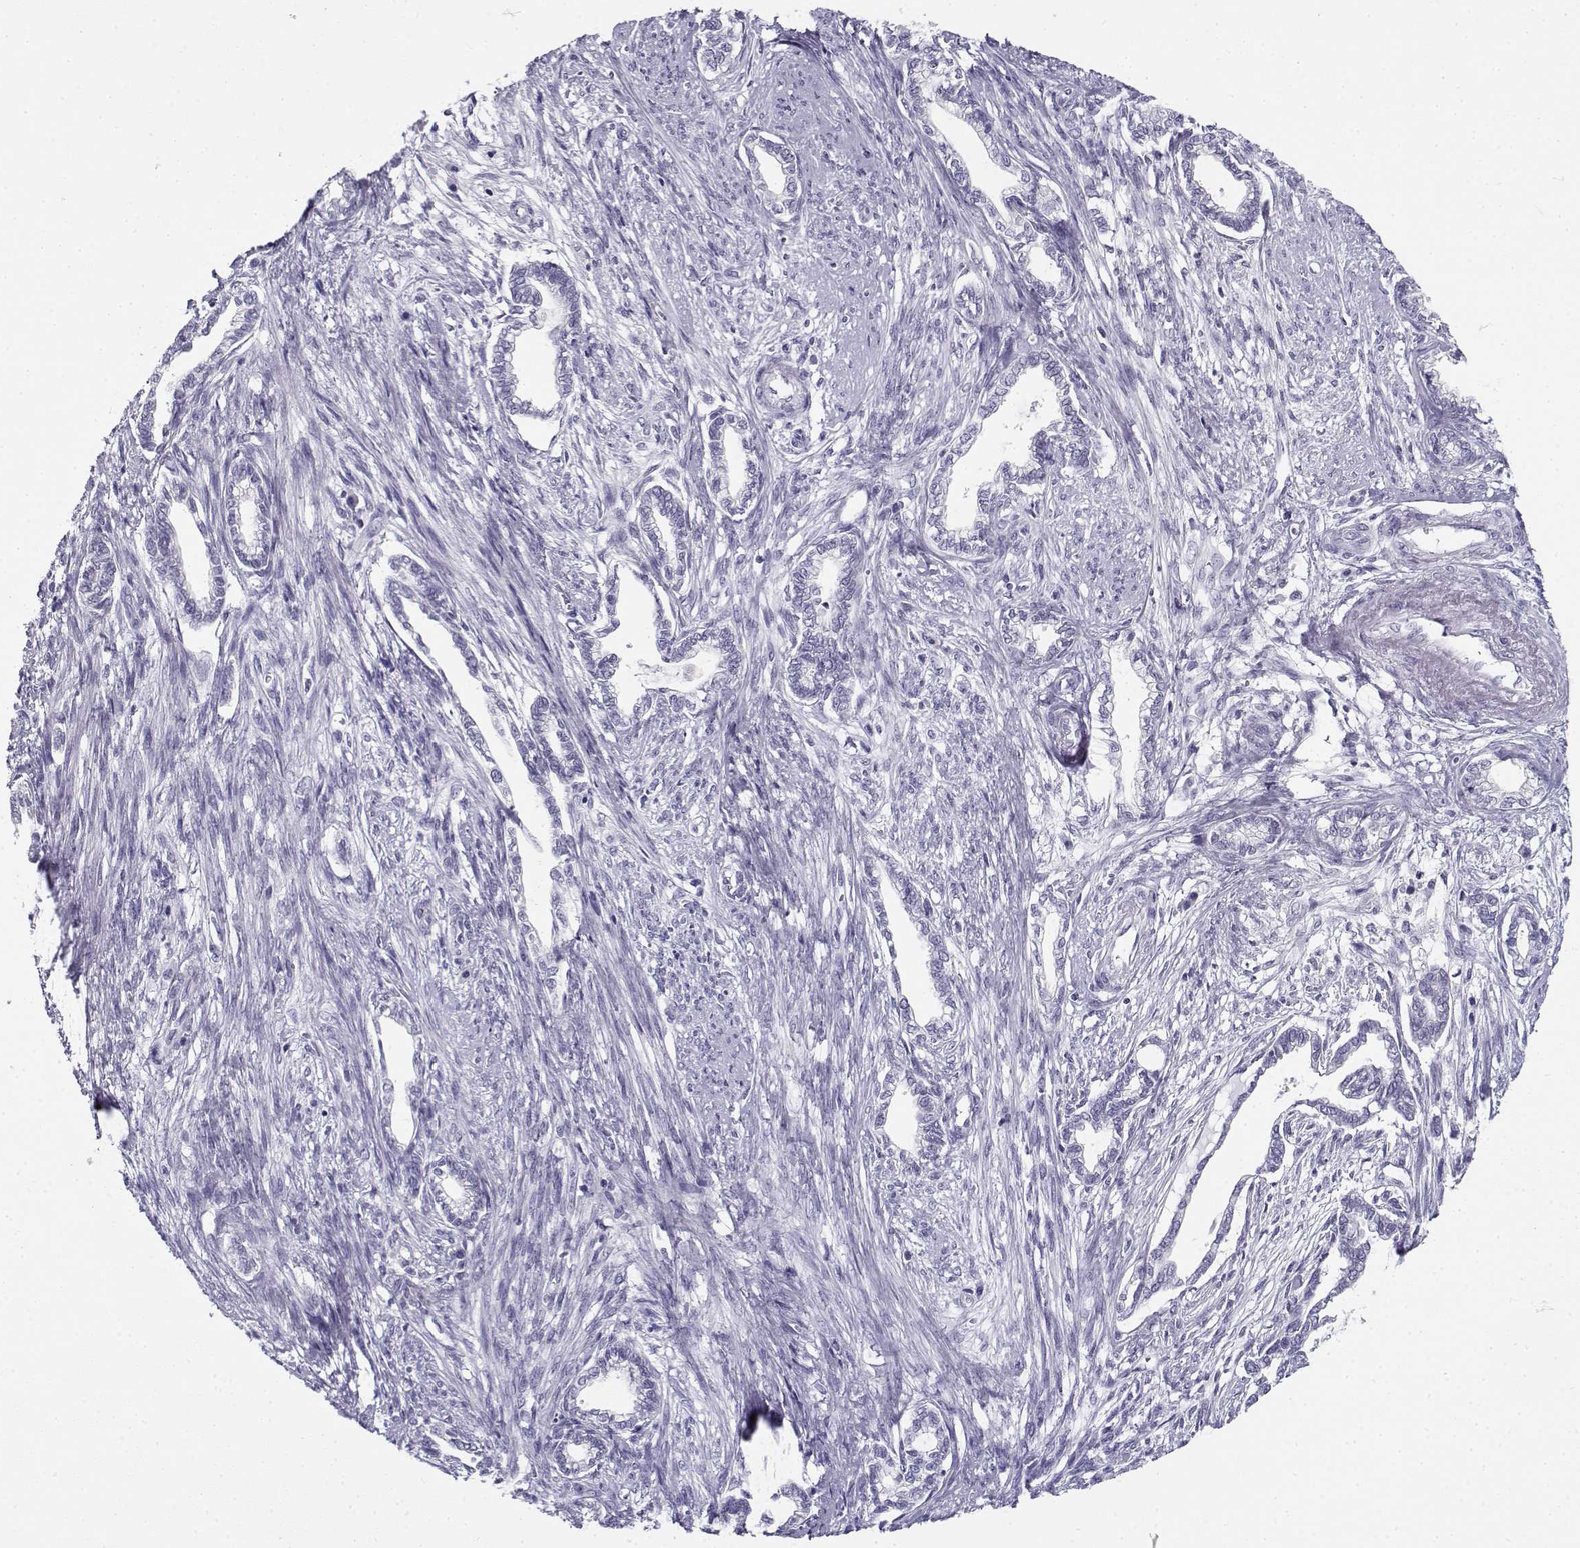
{"staining": {"intensity": "negative", "quantity": "none", "location": "none"}, "tissue": "cervical cancer", "cell_type": "Tumor cells", "image_type": "cancer", "snomed": [{"axis": "morphology", "description": "Adenocarcinoma, NOS"}, {"axis": "topography", "description": "Cervix"}], "caption": "There is no significant expression in tumor cells of cervical adenocarcinoma.", "gene": "FAM166A", "patient": {"sex": "female", "age": 62}}